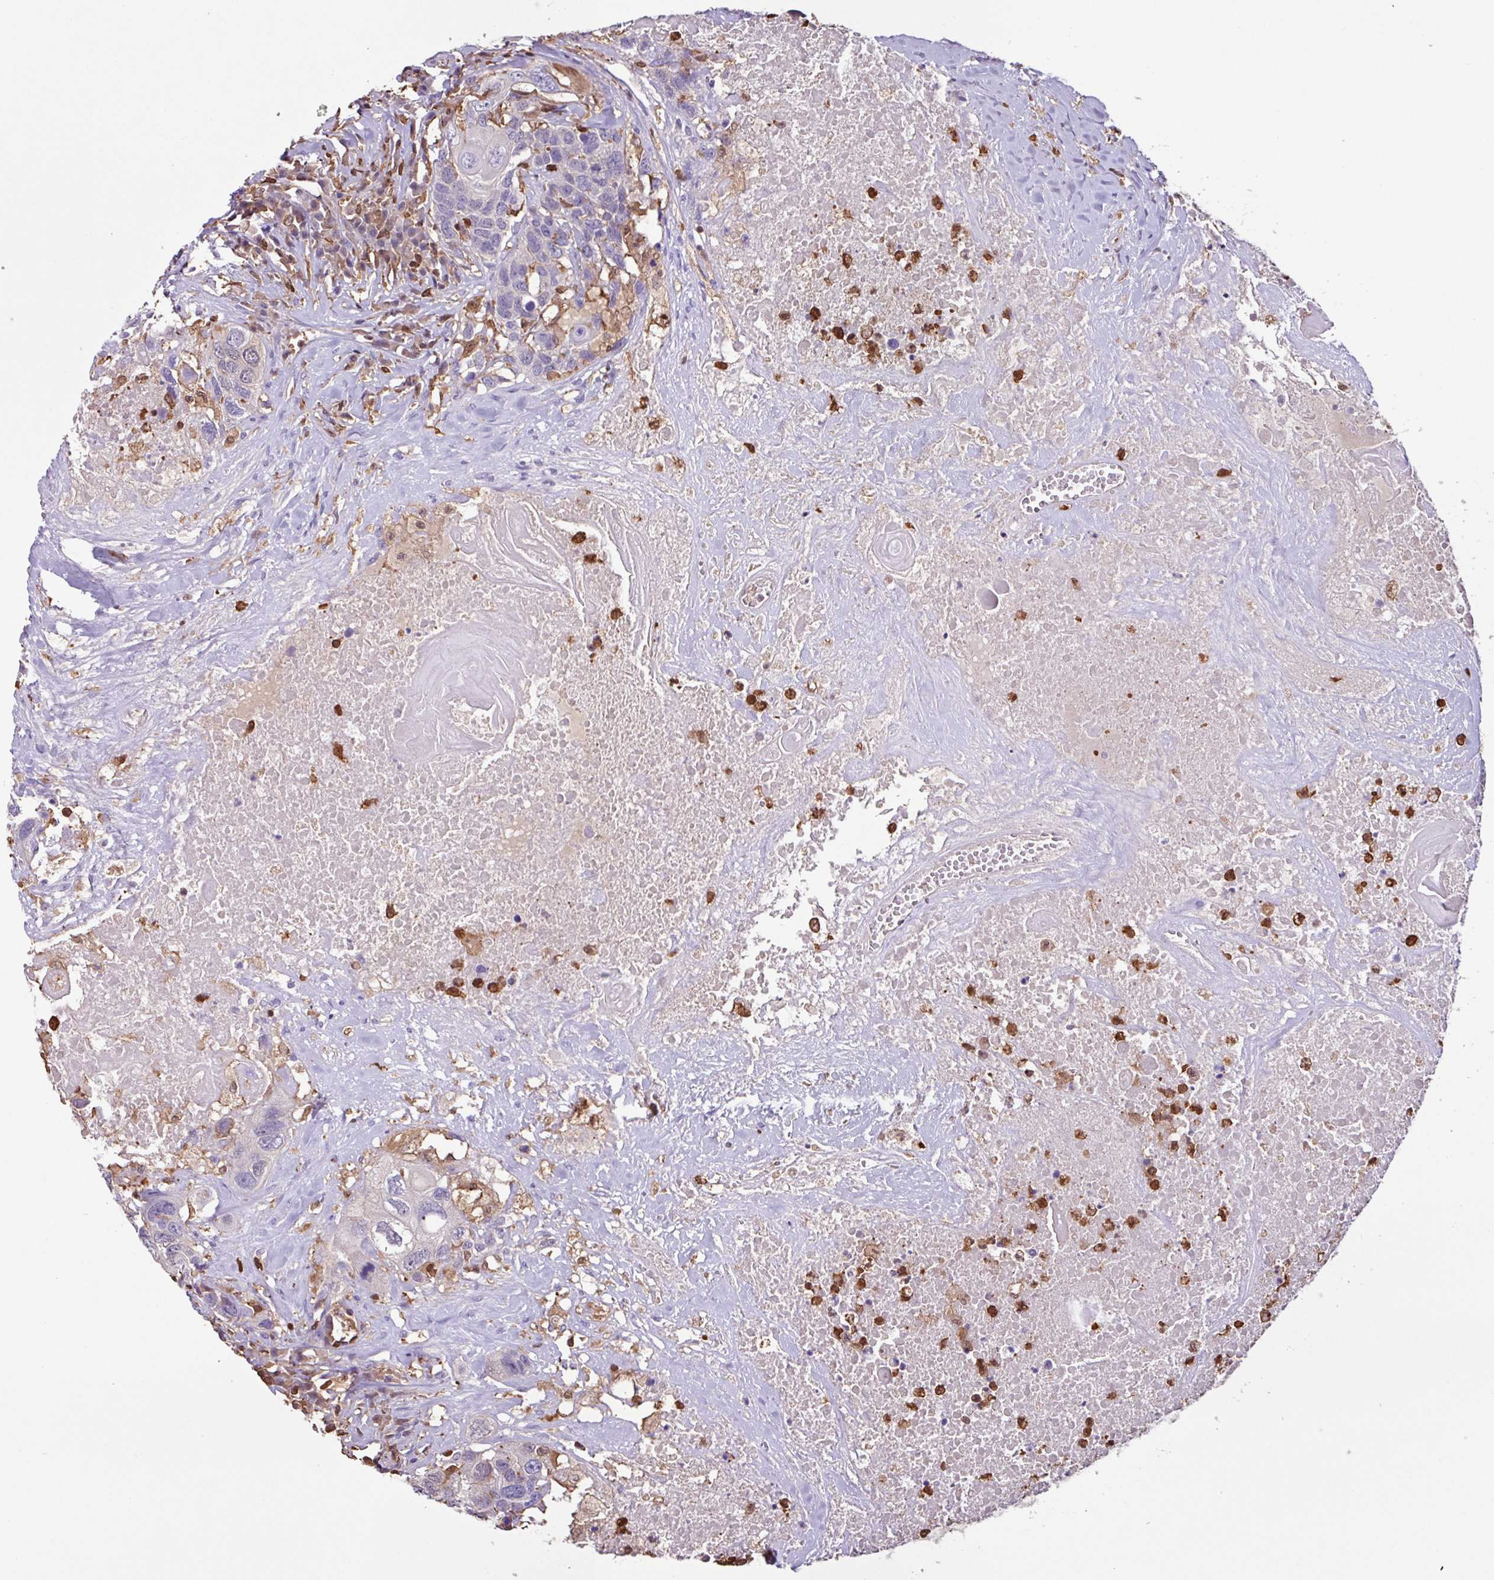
{"staining": {"intensity": "negative", "quantity": "none", "location": "none"}, "tissue": "head and neck cancer", "cell_type": "Tumor cells", "image_type": "cancer", "snomed": [{"axis": "morphology", "description": "Squamous cell carcinoma, NOS"}, {"axis": "topography", "description": "Head-Neck"}], "caption": "This is a micrograph of immunohistochemistry (IHC) staining of head and neck squamous cell carcinoma, which shows no staining in tumor cells.", "gene": "ARHGDIB", "patient": {"sex": "male", "age": 66}}